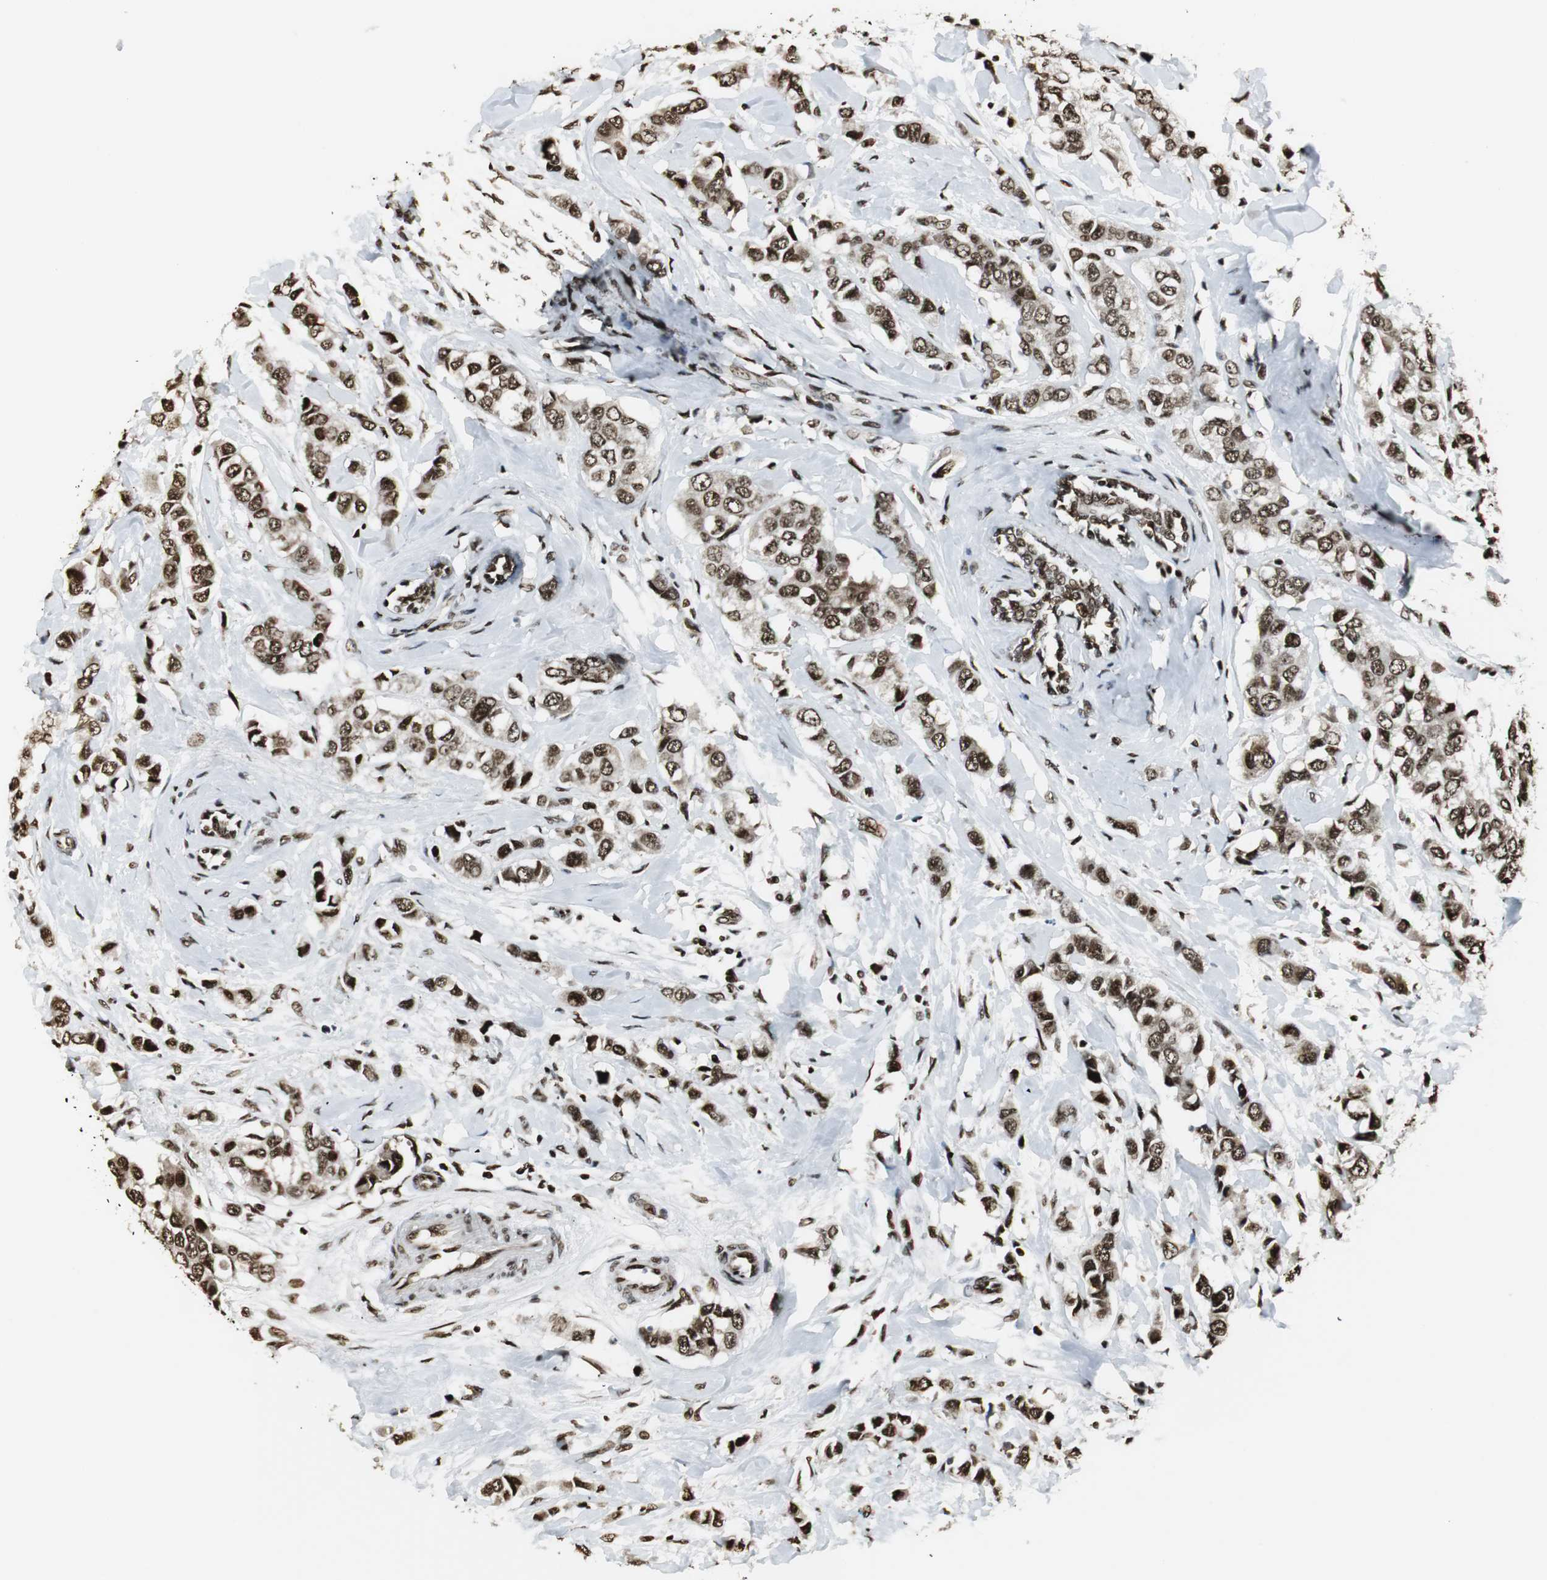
{"staining": {"intensity": "strong", "quantity": ">75%", "location": "nuclear"}, "tissue": "breast cancer", "cell_type": "Tumor cells", "image_type": "cancer", "snomed": [{"axis": "morphology", "description": "Duct carcinoma"}, {"axis": "topography", "description": "Breast"}], "caption": "Human infiltrating ductal carcinoma (breast) stained with a brown dye reveals strong nuclear positive expression in approximately >75% of tumor cells.", "gene": "PARN", "patient": {"sex": "female", "age": 50}}